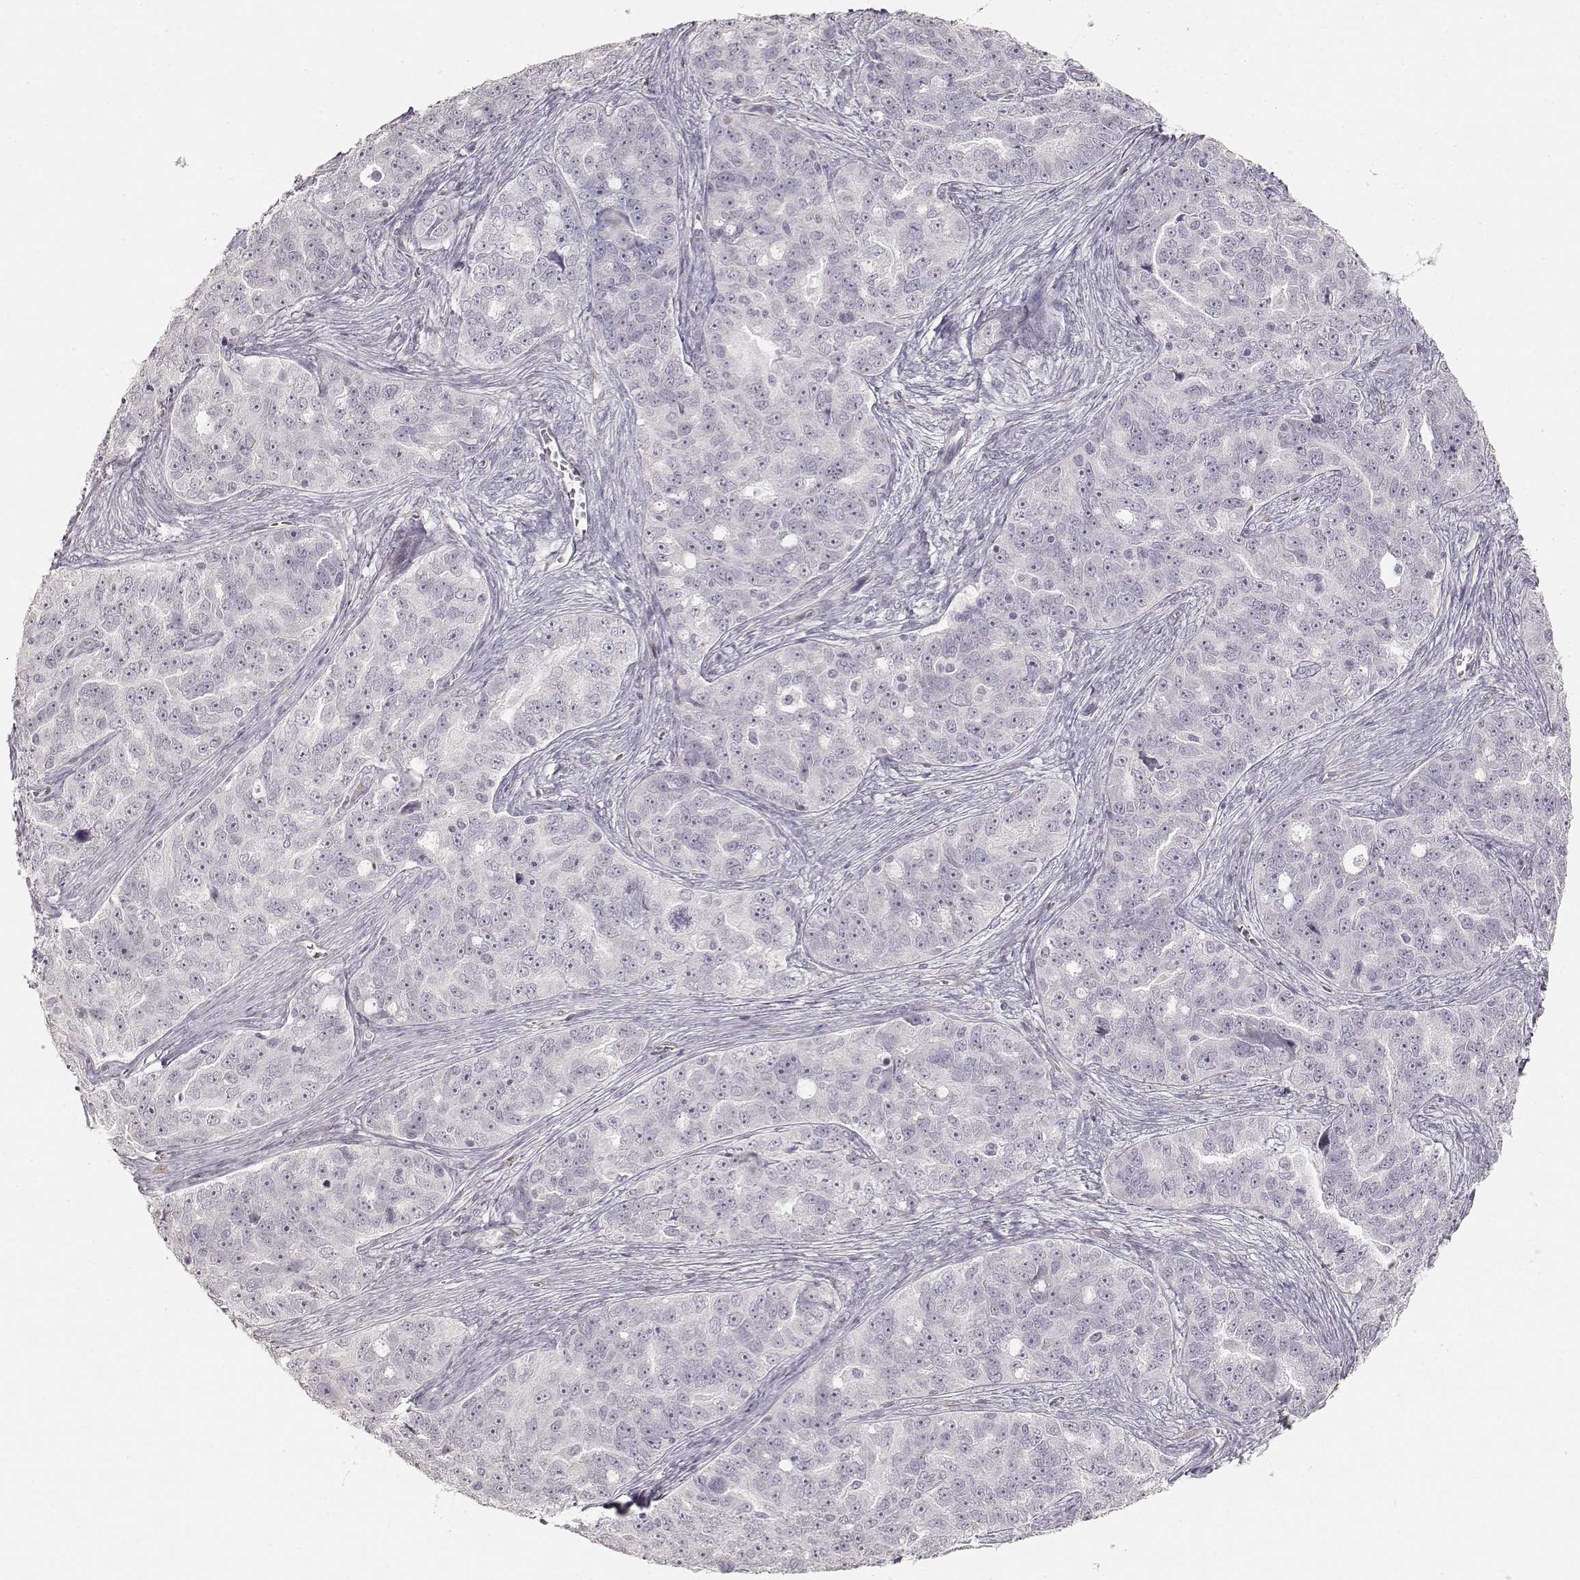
{"staining": {"intensity": "negative", "quantity": "none", "location": "none"}, "tissue": "ovarian cancer", "cell_type": "Tumor cells", "image_type": "cancer", "snomed": [{"axis": "morphology", "description": "Cystadenocarcinoma, serous, NOS"}, {"axis": "topography", "description": "Ovary"}], "caption": "IHC histopathology image of neoplastic tissue: human serous cystadenocarcinoma (ovarian) stained with DAB (3,3'-diaminobenzidine) exhibits no significant protein positivity in tumor cells. (DAB immunohistochemistry, high magnification).", "gene": "LAMA4", "patient": {"sex": "female", "age": 51}}